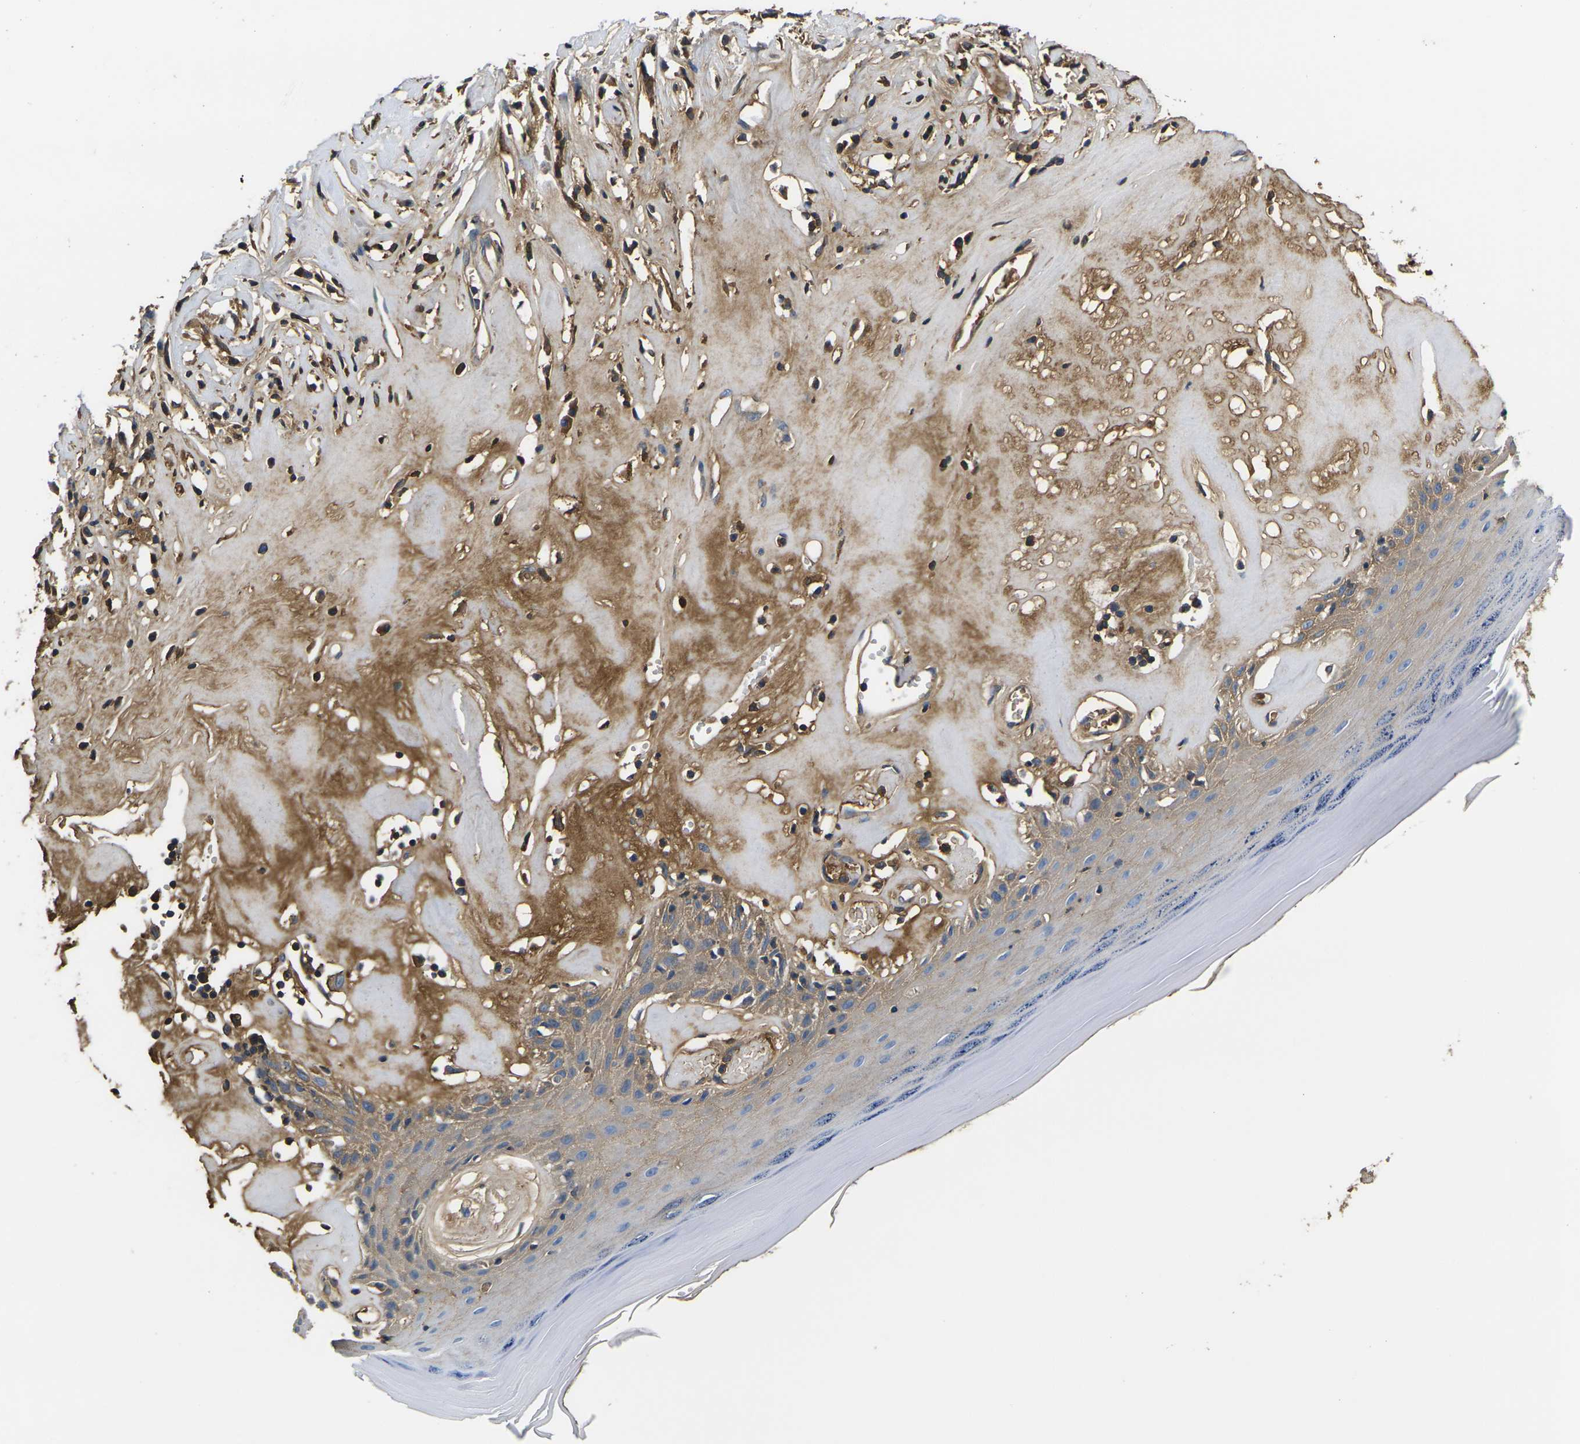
{"staining": {"intensity": "weak", "quantity": "25%-75%", "location": "cytoplasmic/membranous"}, "tissue": "skin", "cell_type": "Epidermal cells", "image_type": "normal", "snomed": [{"axis": "morphology", "description": "Normal tissue, NOS"}, {"axis": "morphology", "description": "Inflammation, NOS"}, {"axis": "topography", "description": "Vulva"}], "caption": "Benign skin was stained to show a protein in brown. There is low levels of weak cytoplasmic/membranous staining in approximately 25%-75% of epidermal cells. (Brightfield microscopy of DAB IHC at high magnification).", "gene": "HSPG2", "patient": {"sex": "female", "age": 84}}